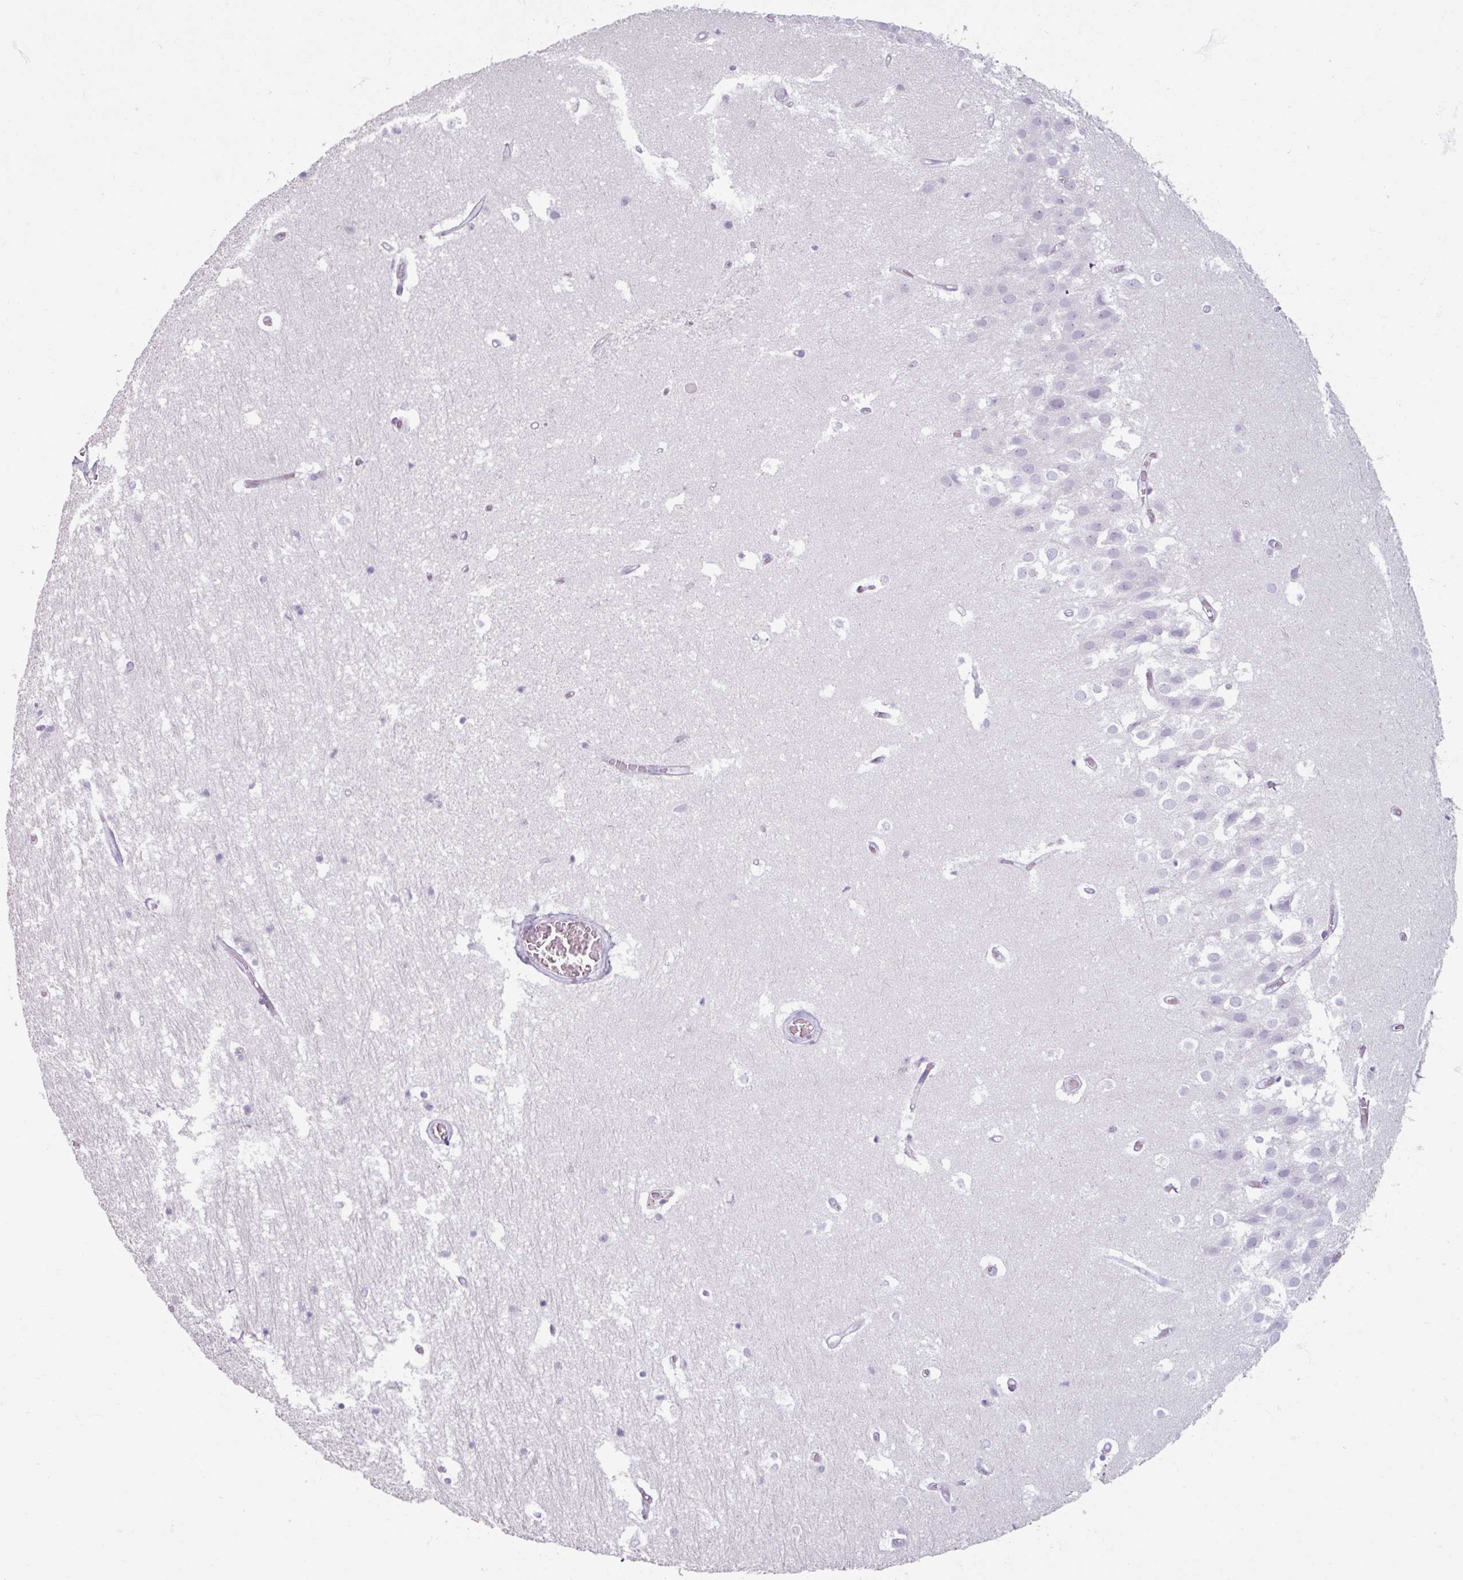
{"staining": {"intensity": "negative", "quantity": "none", "location": "none"}, "tissue": "hippocampus", "cell_type": "Glial cells", "image_type": "normal", "snomed": [{"axis": "morphology", "description": "Normal tissue, NOS"}, {"axis": "topography", "description": "Hippocampus"}], "caption": "Immunohistochemical staining of normal human hippocampus demonstrates no significant positivity in glial cells. The staining is performed using DAB brown chromogen with nuclei counter-stained in using hematoxylin.", "gene": "ARG1", "patient": {"sex": "female", "age": 52}}